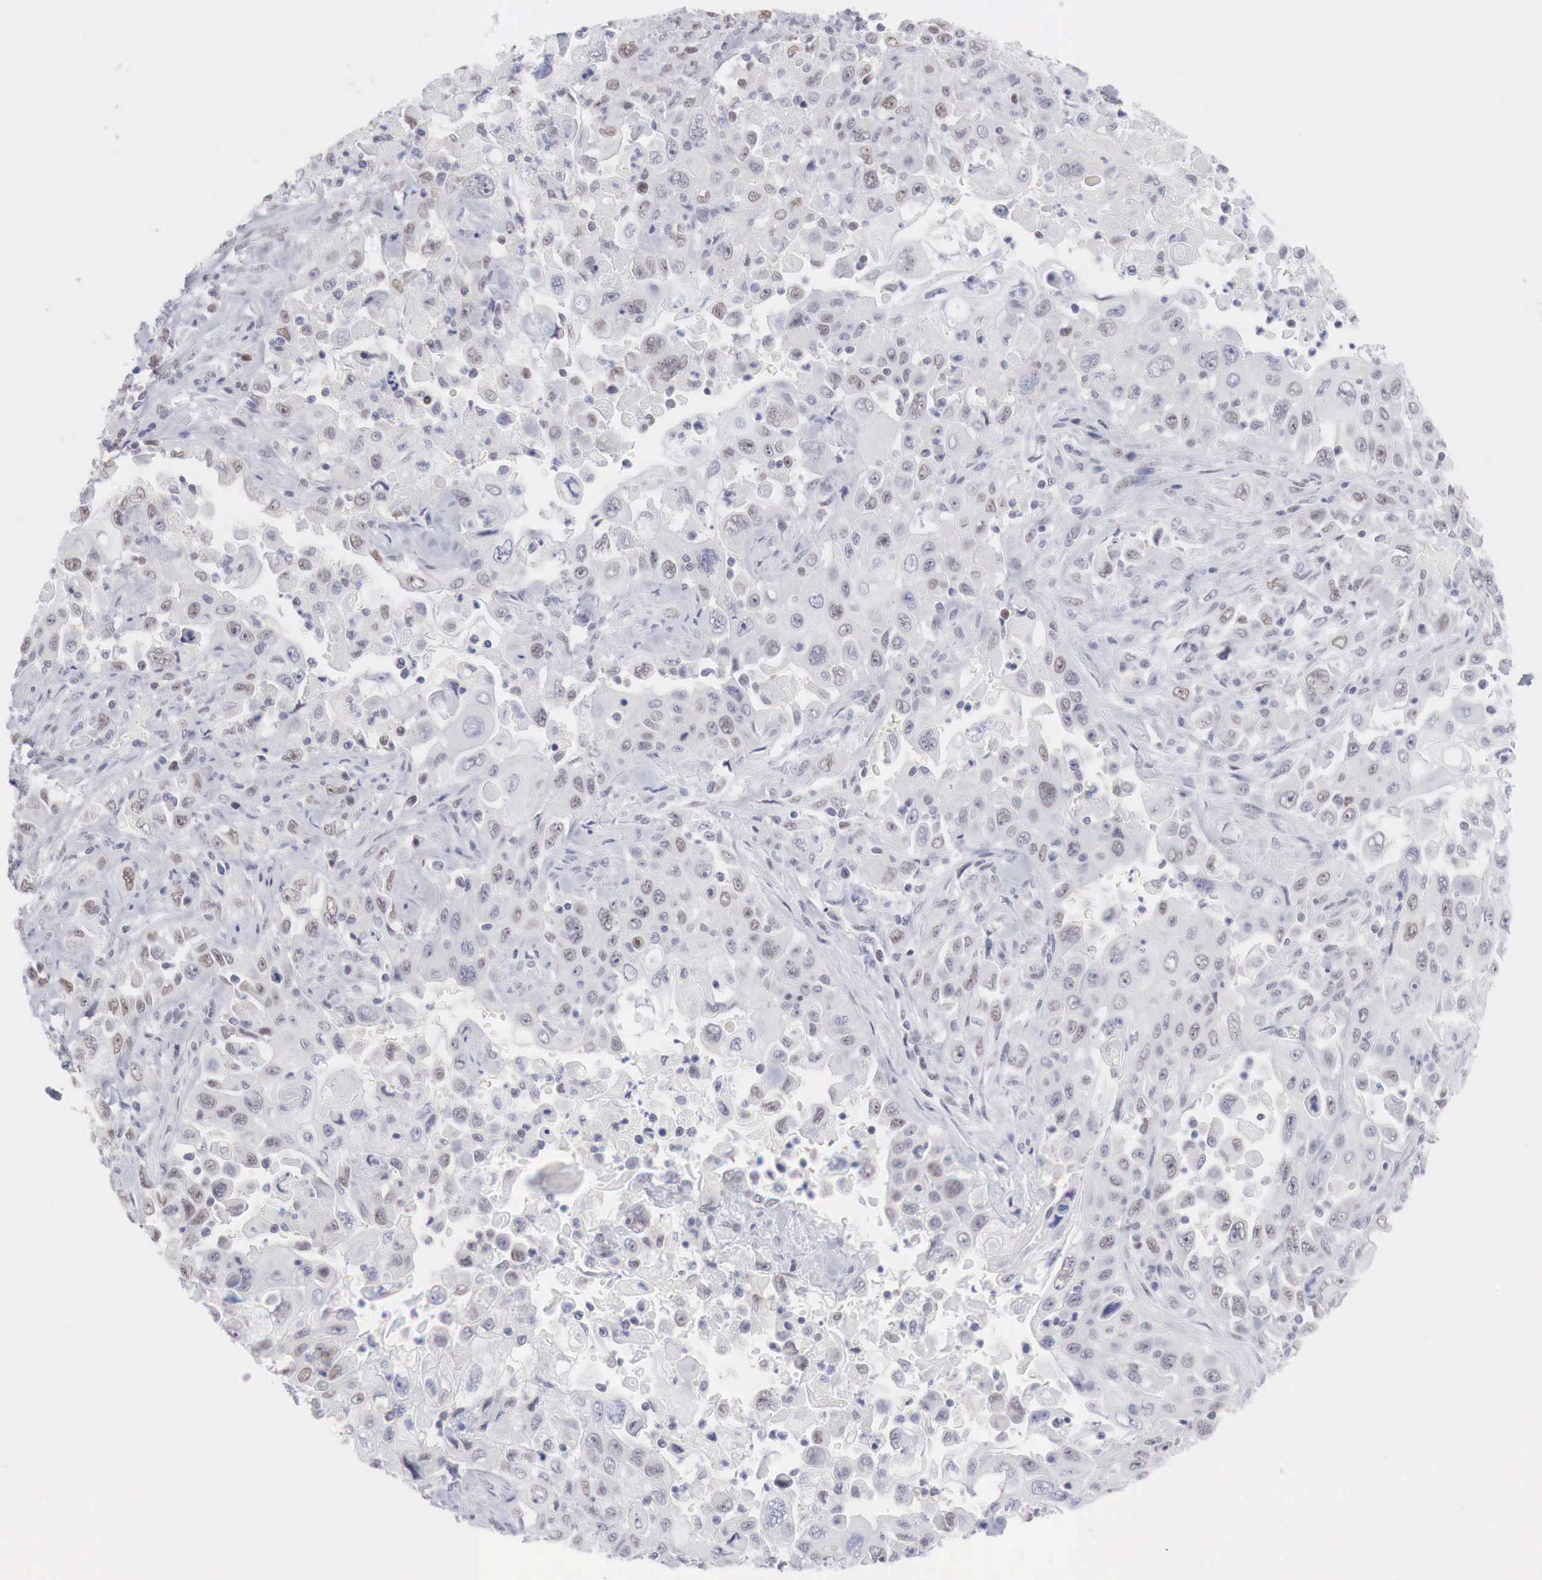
{"staining": {"intensity": "weak", "quantity": "<25%", "location": "nuclear"}, "tissue": "pancreatic cancer", "cell_type": "Tumor cells", "image_type": "cancer", "snomed": [{"axis": "morphology", "description": "Adenocarcinoma, NOS"}, {"axis": "topography", "description": "Pancreas"}], "caption": "A photomicrograph of pancreatic cancer stained for a protein demonstrates no brown staining in tumor cells.", "gene": "FOXP2", "patient": {"sex": "male", "age": 70}}